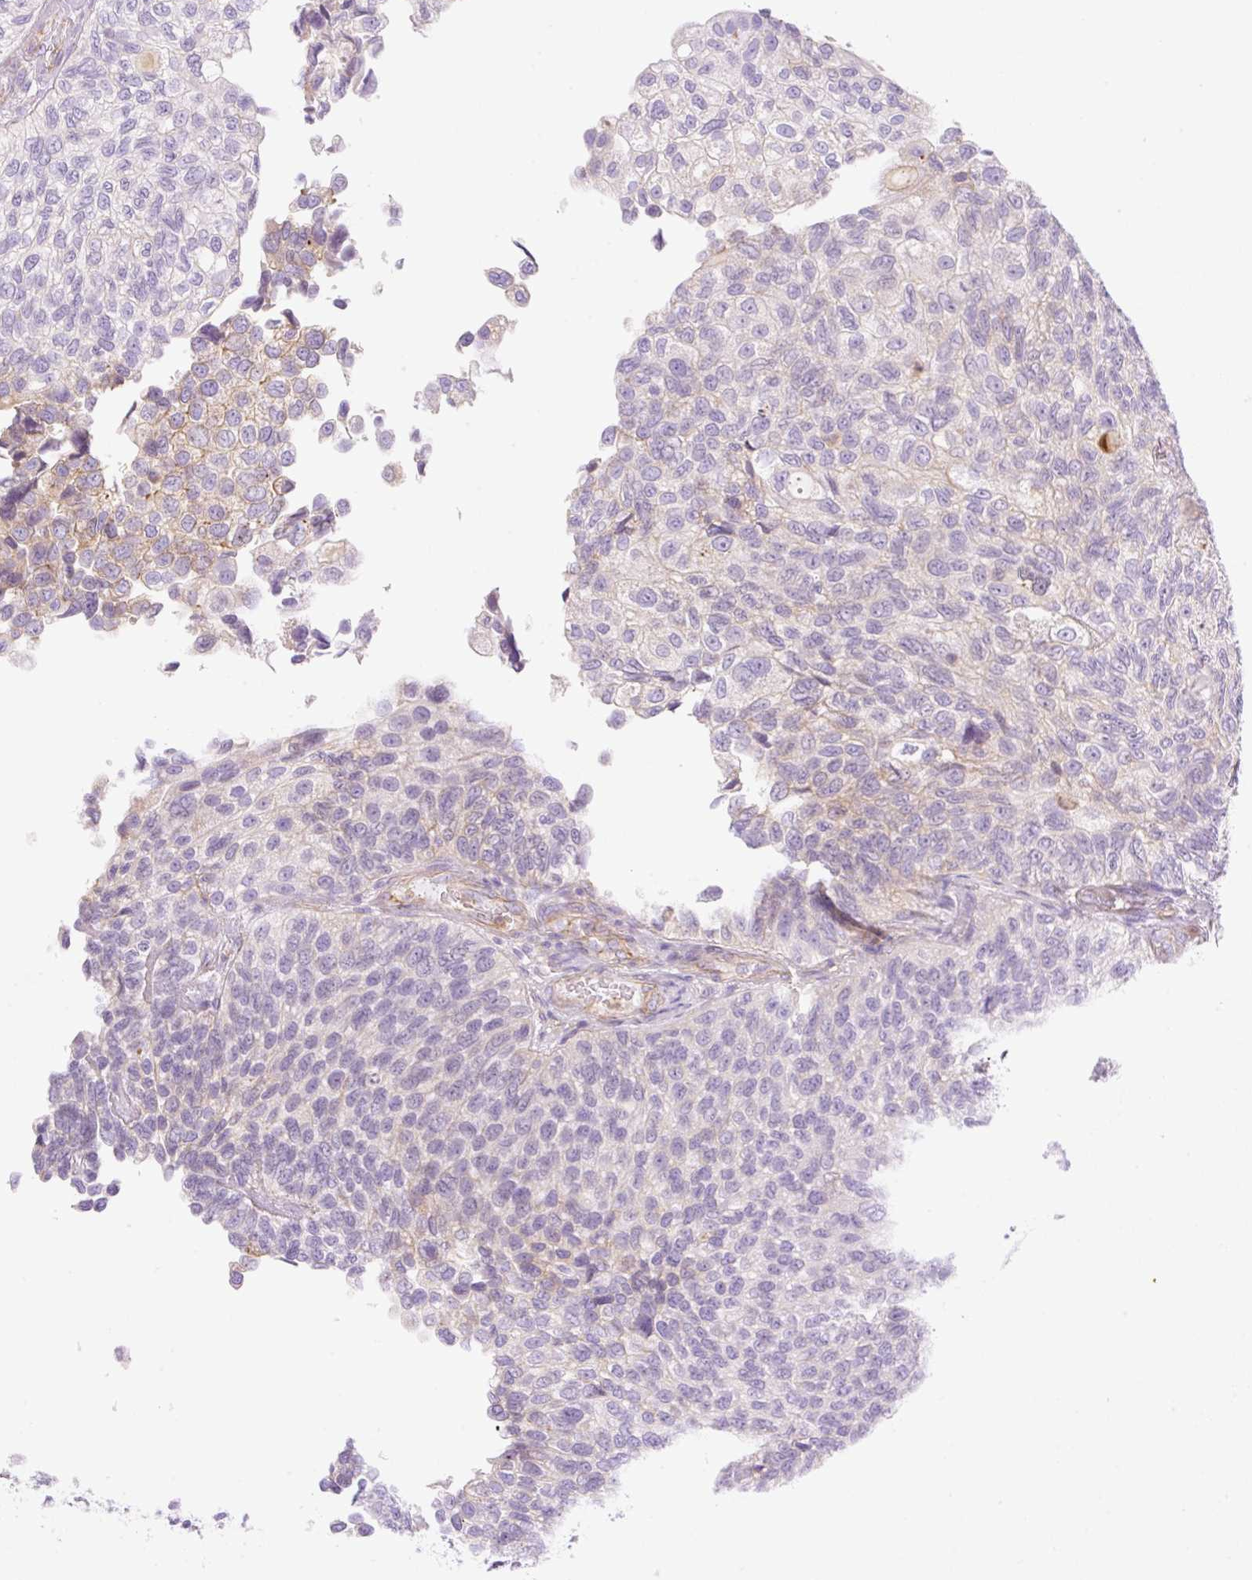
{"staining": {"intensity": "weak", "quantity": "<25%", "location": "cytoplasmic/membranous"}, "tissue": "urothelial cancer", "cell_type": "Tumor cells", "image_type": "cancer", "snomed": [{"axis": "morphology", "description": "Urothelial carcinoma, NOS"}, {"axis": "topography", "description": "Urinary bladder"}], "caption": "Urothelial cancer stained for a protein using immunohistochemistry (IHC) displays no expression tumor cells.", "gene": "EHD3", "patient": {"sex": "male", "age": 87}}